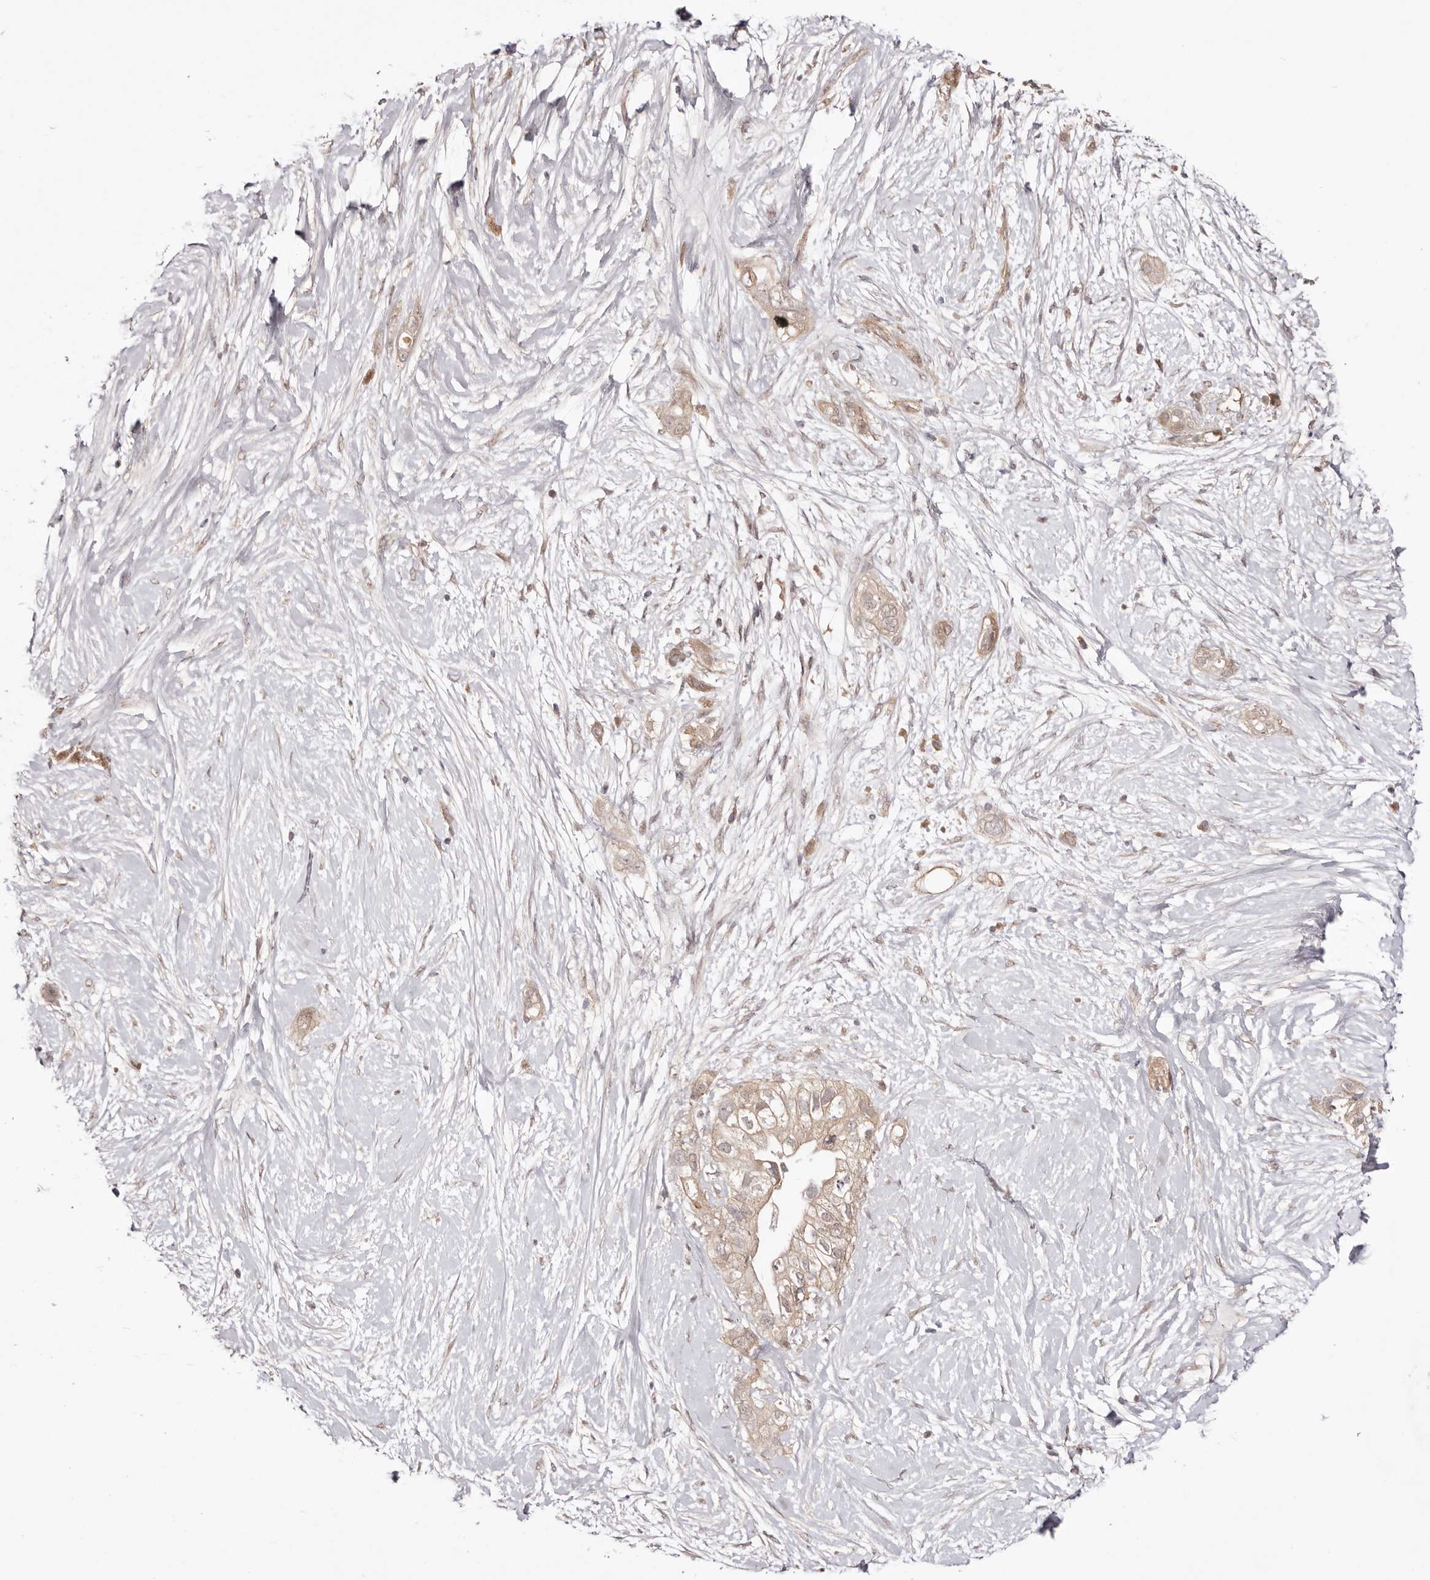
{"staining": {"intensity": "weak", "quantity": ">75%", "location": "cytoplasmic/membranous,nuclear"}, "tissue": "pancreatic cancer", "cell_type": "Tumor cells", "image_type": "cancer", "snomed": [{"axis": "morphology", "description": "Adenocarcinoma, NOS"}, {"axis": "topography", "description": "Pancreas"}], "caption": "Protein staining of pancreatic cancer tissue demonstrates weak cytoplasmic/membranous and nuclear staining in about >75% of tumor cells. (Brightfield microscopy of DAB IHC at high magnification).", "gene": "EGR3", "patient": {"sex": "male", "age": 53}}